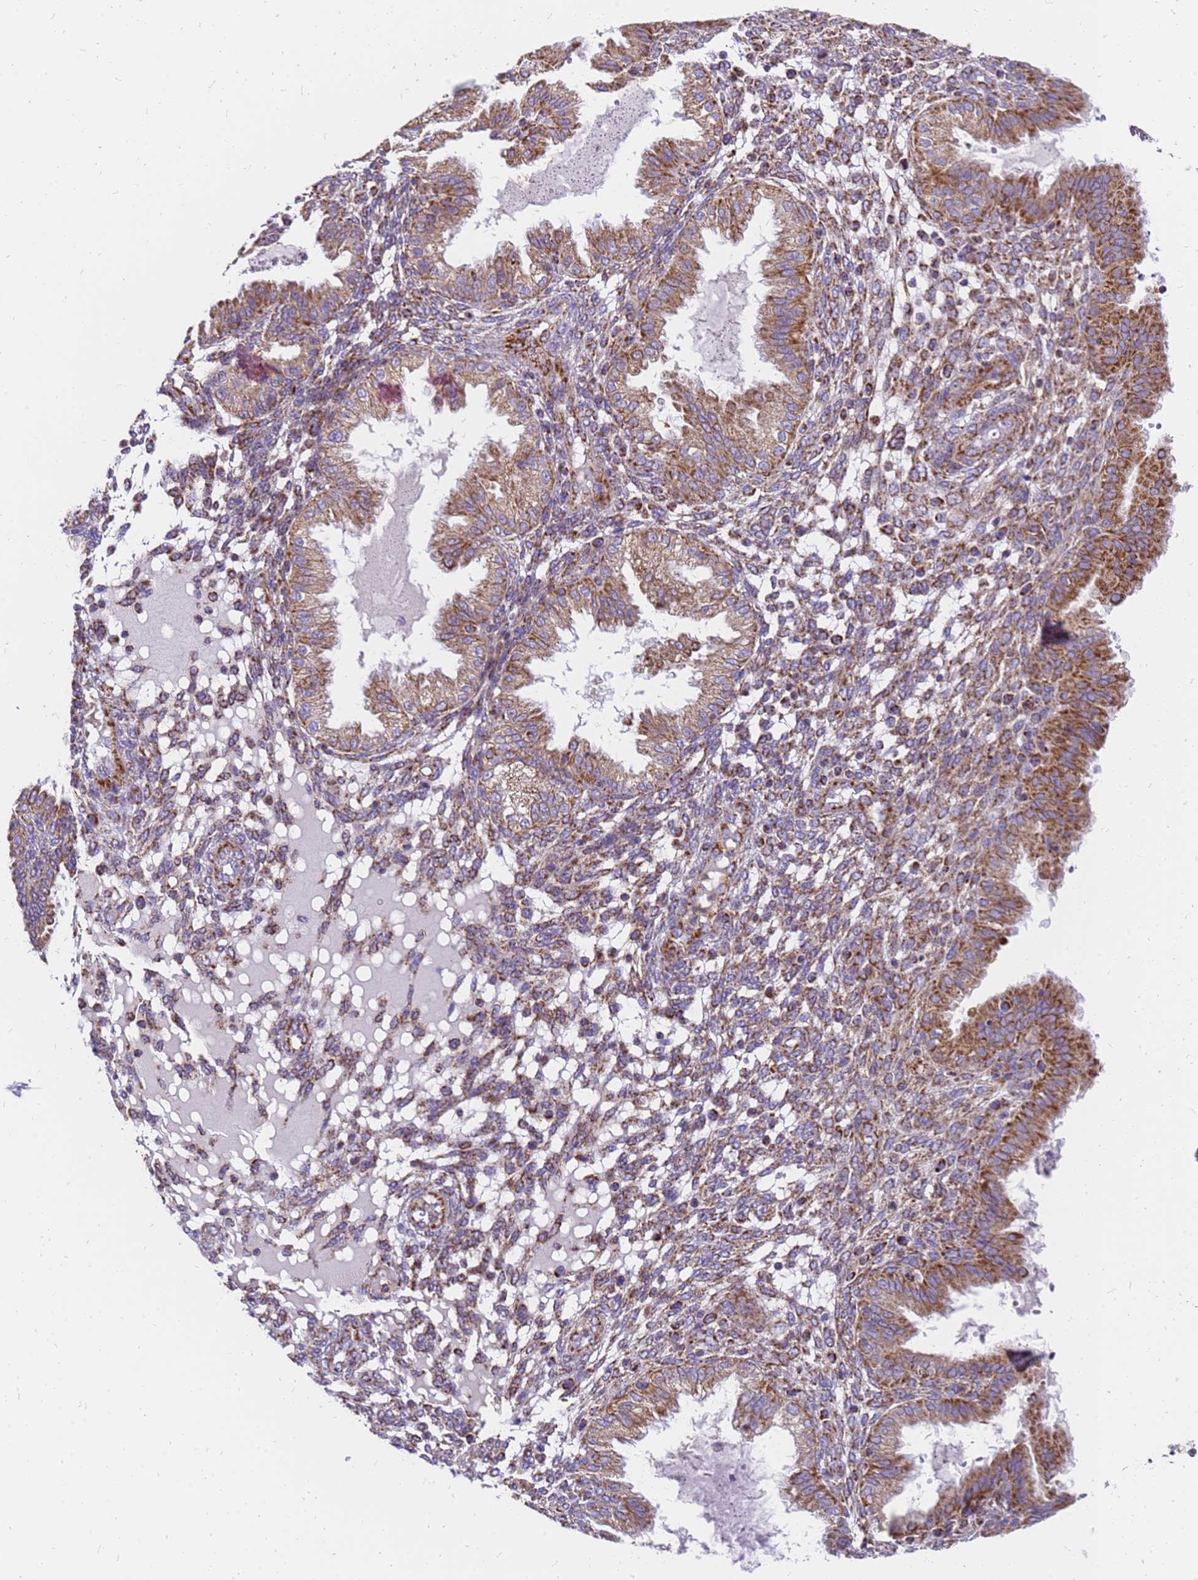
{"staining": {"intensity": "moderate", "quantity": "25%-75%", "location": "cytoplasmic/membranous"}, "tissue": "endometrium", "cell_type": "Cells in endometrial stroma", "image_type": "normal", "snomed": [{"axis": "morphology", "description": "Normal tissue, NOS"}, {"axis": "topography", "description": "Endometrium"}], "caption": "Unremarkable endometrium exhibits moderate cytoplasmic/membranous positivity in about 25%-75% of cells in endometrial stroma (brown staining indicates protein expression, while blue staining denotes nuclei)..", "gene": "MRPS26", "patient": {"sex": "female", "age": 33}}